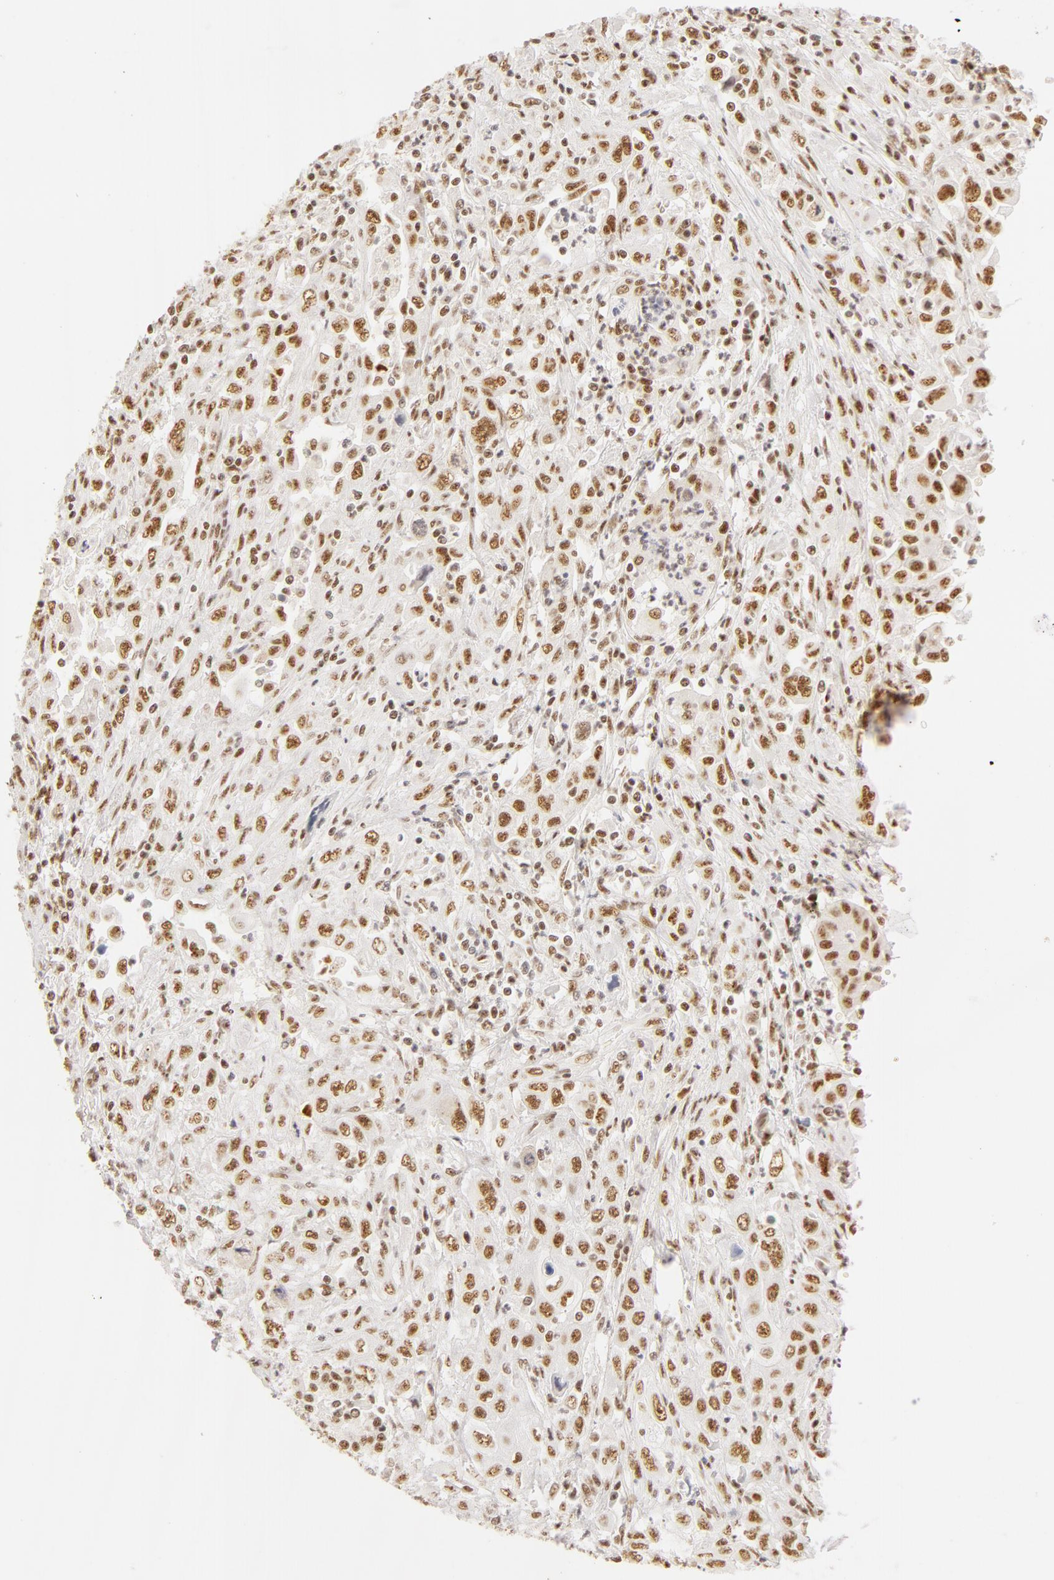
{"staining": {"intensity": "weak", "quantity": ">75%", "location": "nuclear"}, "tissue": "pancreatic cancer", "cell_type": "Tumor cells", "image_type": "cancer", "snomed": [{"axis": "morphology", "description": "Adenocarcinoma, NOS"}, {"axis": "topography", "description": "Pancreas"}], "caption": "Pancreatic cancer stained for a protein (brown) exhibits weak nuclear positive expression in approximately >75% of tumor cells.", "gene": "RBM39", "patient": {"sex": "male", "age": 70}}